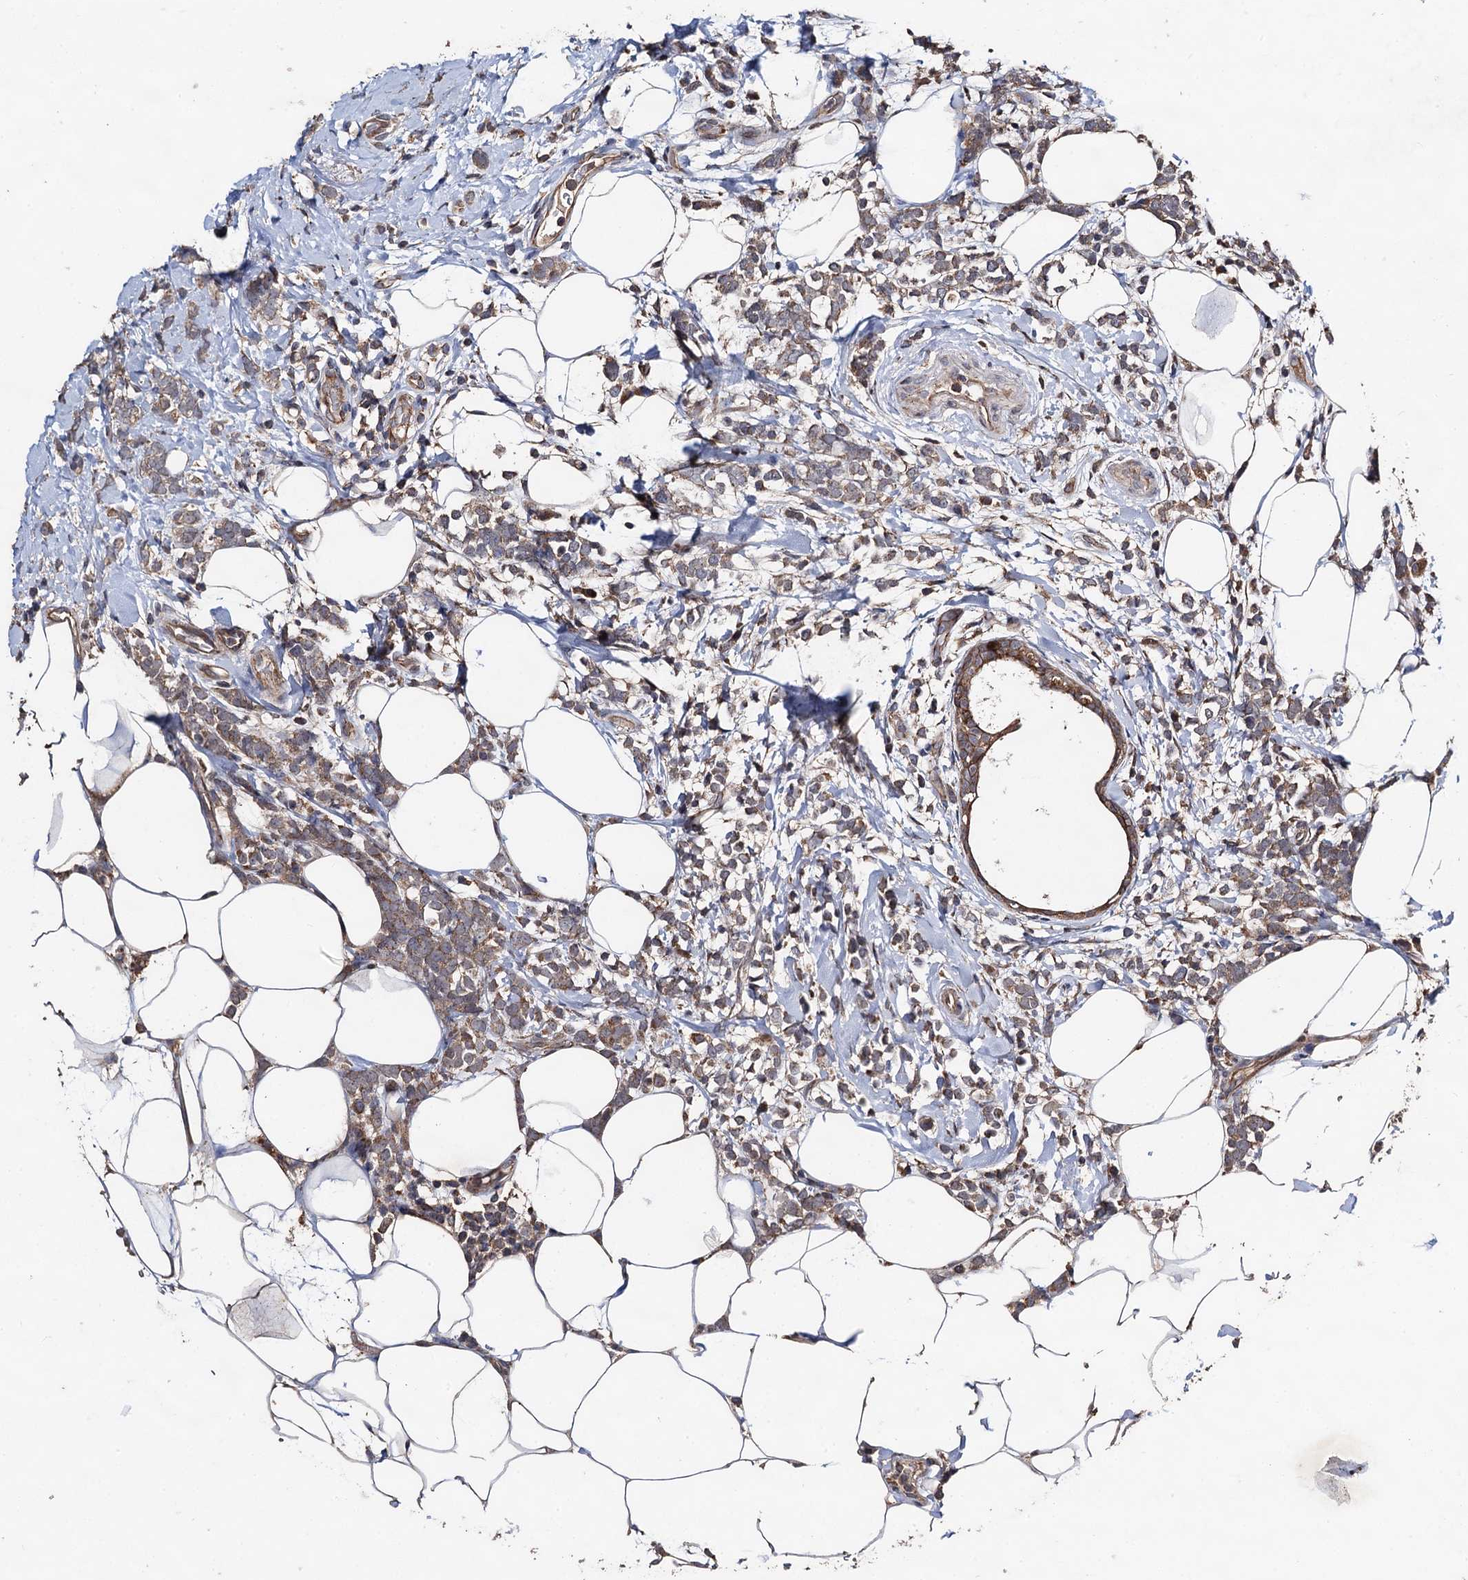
{"staining": {"intensity": "weak", "quantity": ">75%", "location": "cytoplasmic/membranous"}, "tissue": "breast cancer", "cell_type": "Tumor cells", "image_type": "cancer", "snomed": [{"axis": "morphology", "description": "Lobular carcinoma"}, {"axis": "topography", "description": "Breast"}], "caption": "Immunohistochemistry image of human breast cancer (lobular carcinoma) stained for a protein (brown), which demonstrates low levels of weak cytoplasmic/membranous expression in about >75% of tumor cells.", "gene": "PPTC7", "patient": {"sex": "female", "age": 58}}